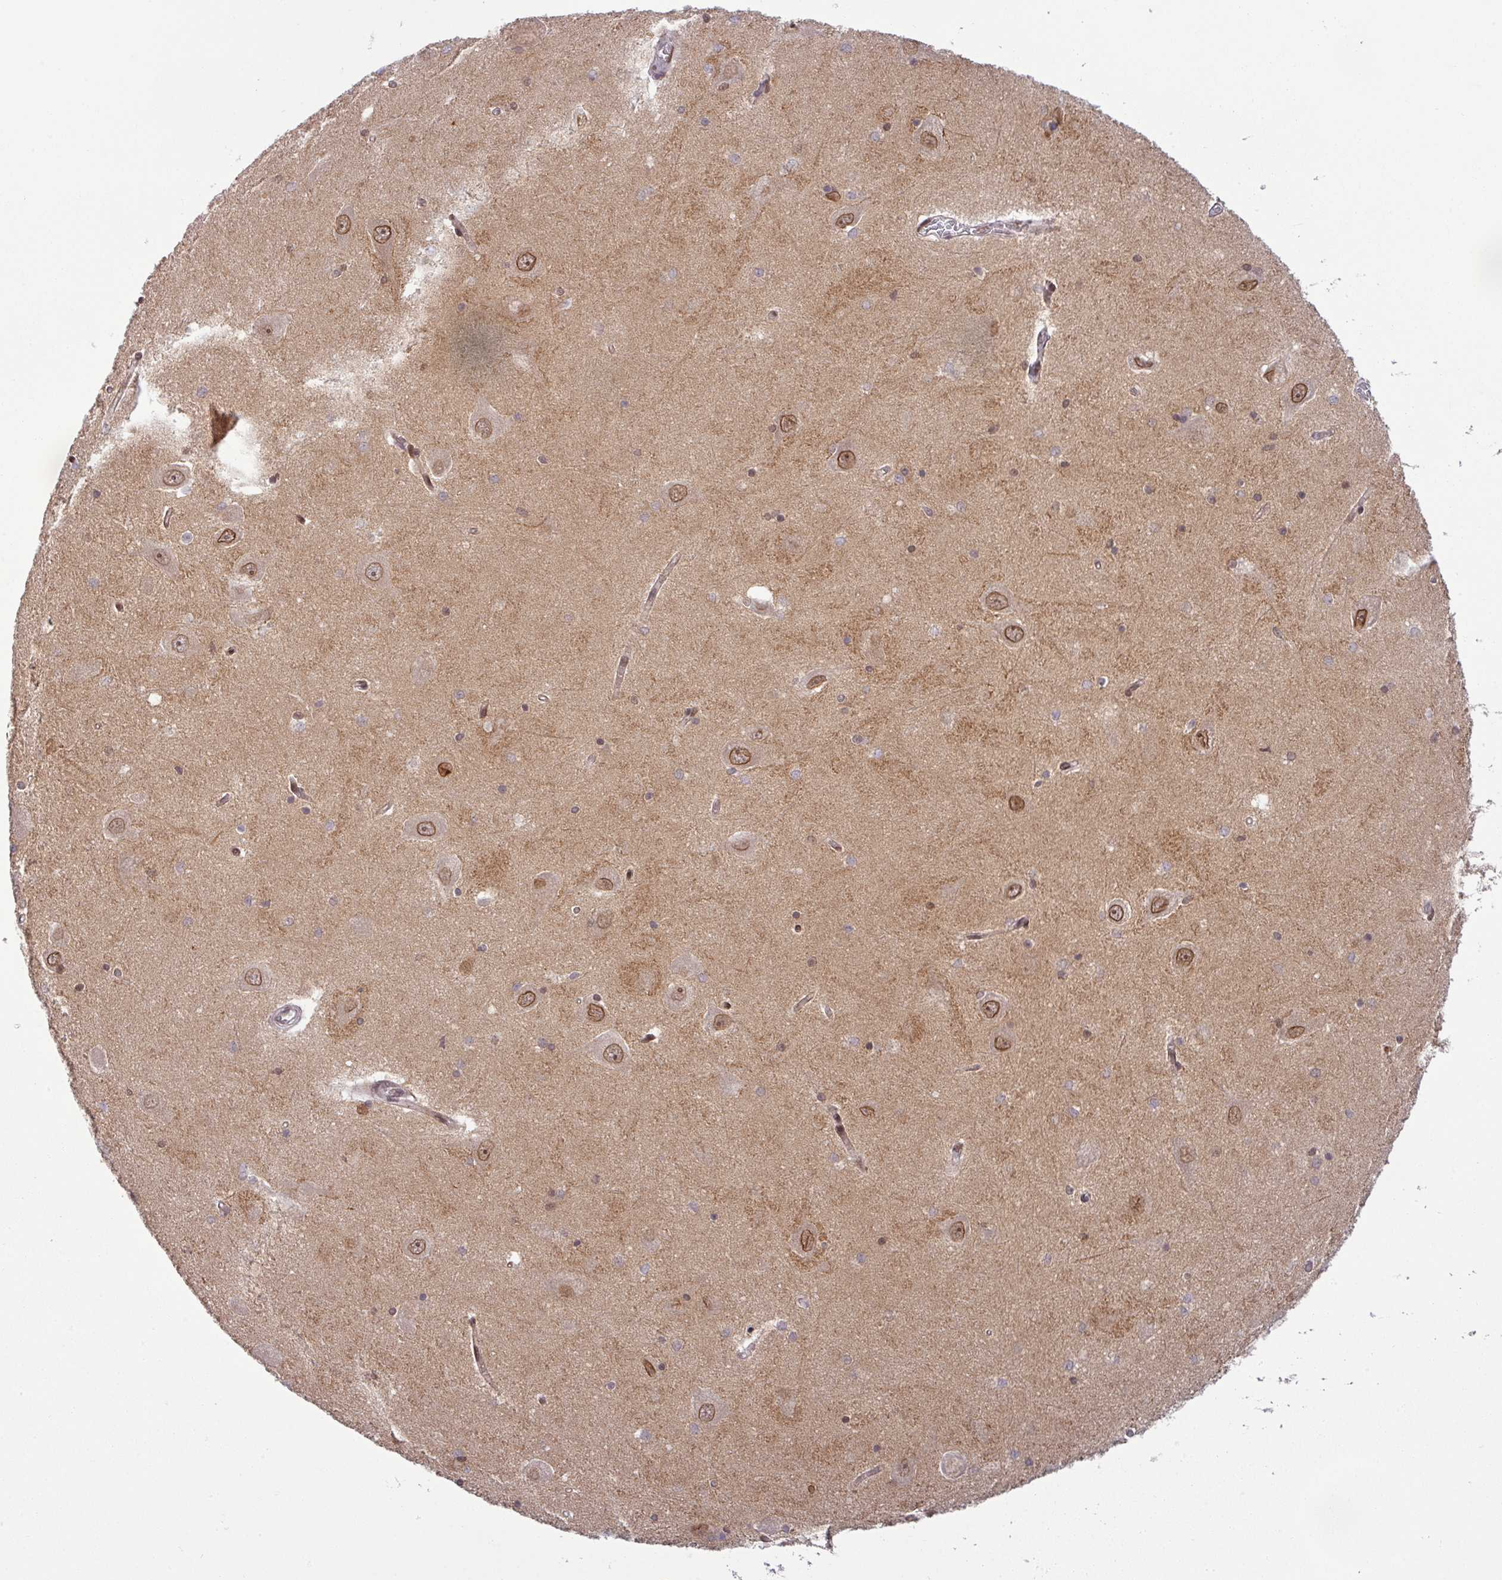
{"staining": {"intensity": "negative", "quantity": "none", "location": "none"}, "tissue": "hippocampus", "cell_type": "Glial cells", "image_type": "normal", "snomed": [{"axis": "morphology", "description": "Normal tissue, NOS"}, {"axis": "topography", "description": "Hippocampus"}], "caption": "Immunohistochemistry (IHC) histopathology image of normal hippocampus stained for a protein (brown), which demonstrates no expression in glial cells. (DAB immunohistochemistry with hematoxylin counter stain).", "gene": "PTPN20", "patient": {"sex": "male", "age": 45}}